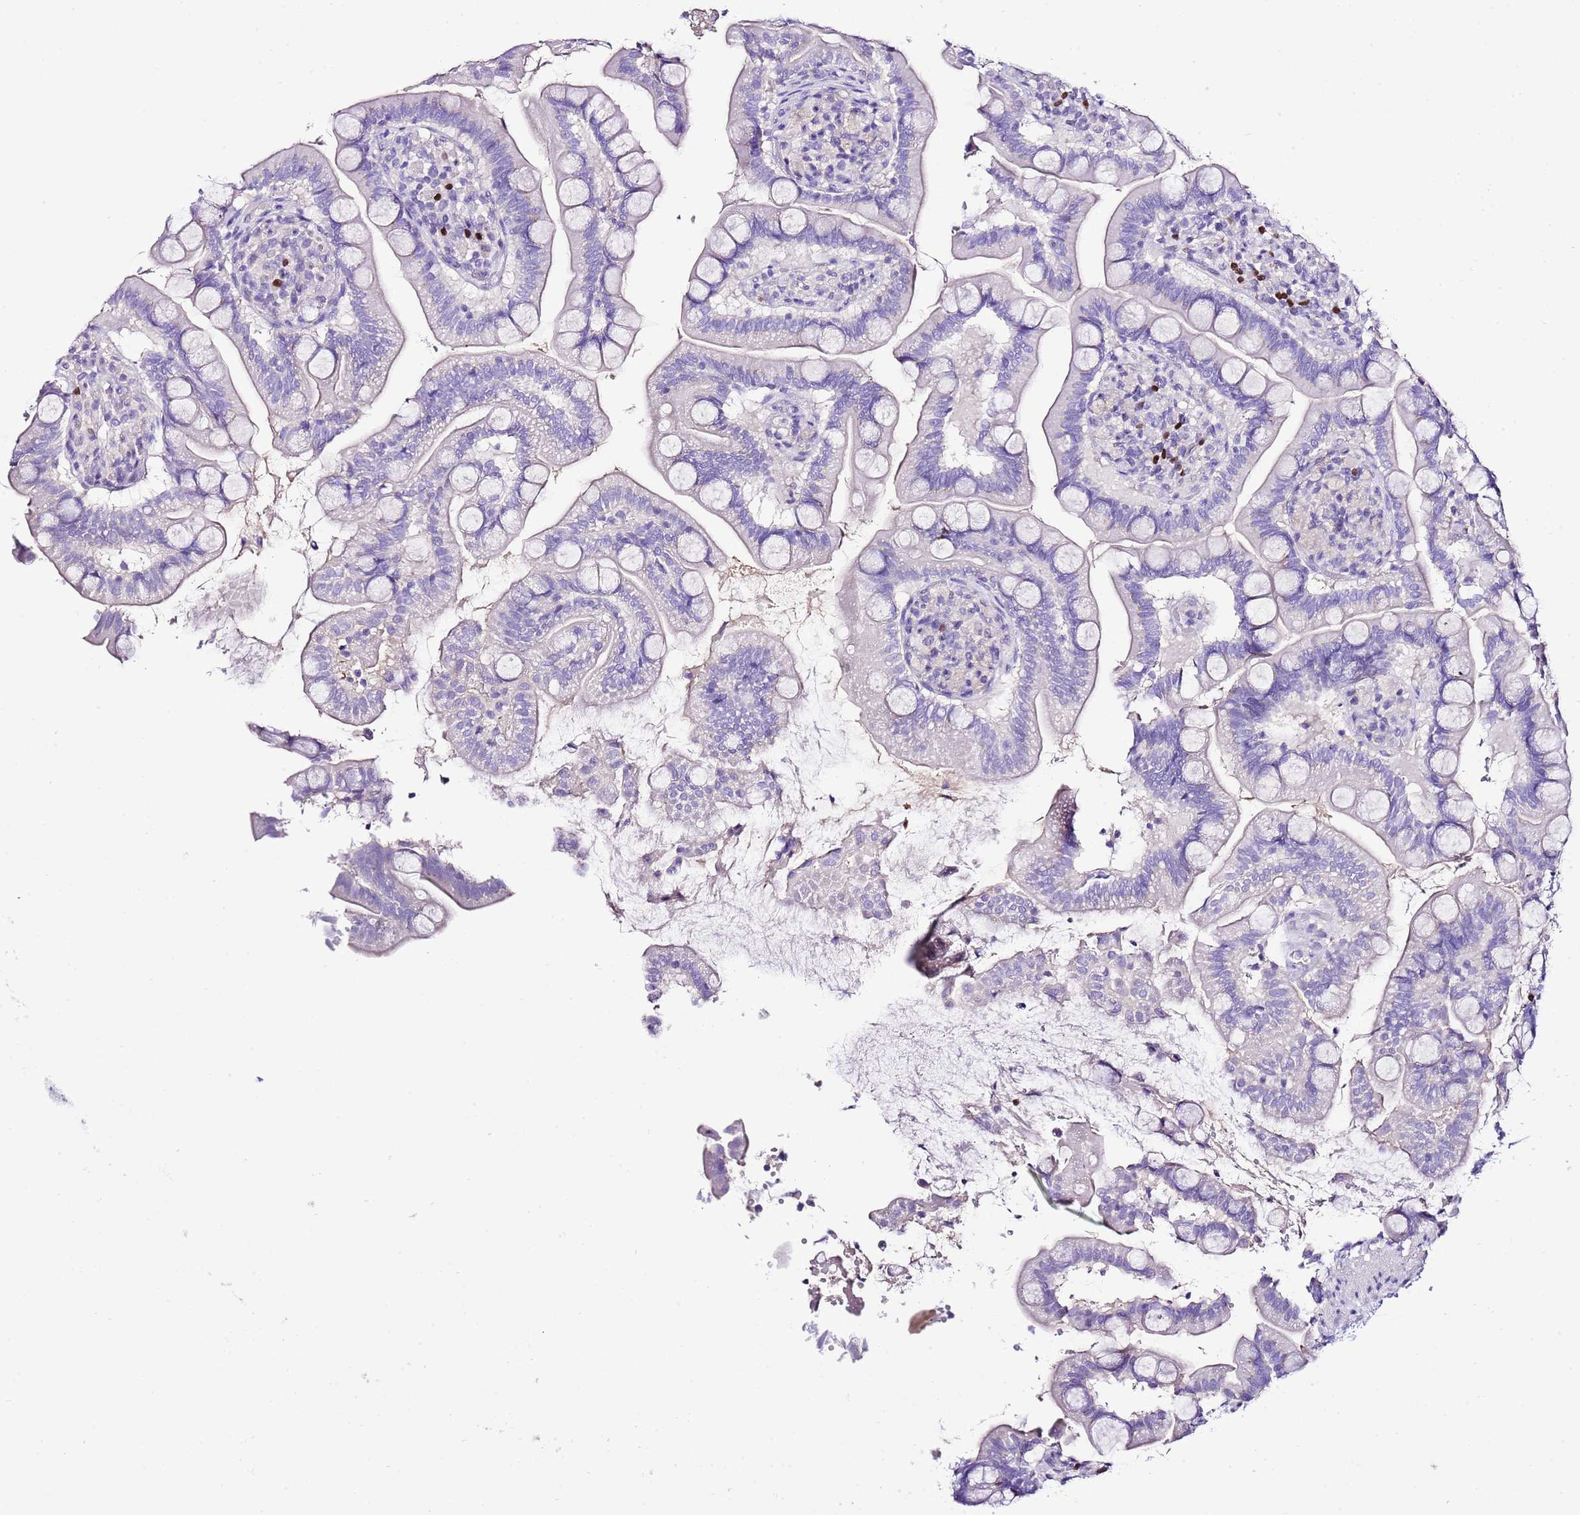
{"staining": {"intensity": "negative", "quantity": "none", "location": "none"}, "tissue": "small intestine", "cell_type": "Glandular cells", "image_type": "normal", "snomed": [{"axis": "morphology", "description": "Normal tissue, NOS"}, {"axis": "topography", "description": "Small intestine"}], "caption": "An immunohistochemistry micrograph of benign small intestine is shown. There is no staining in glandular cells of small intestine.", "gene": "BHLHA15", "patient": {"sex": "female", "age": 64}}